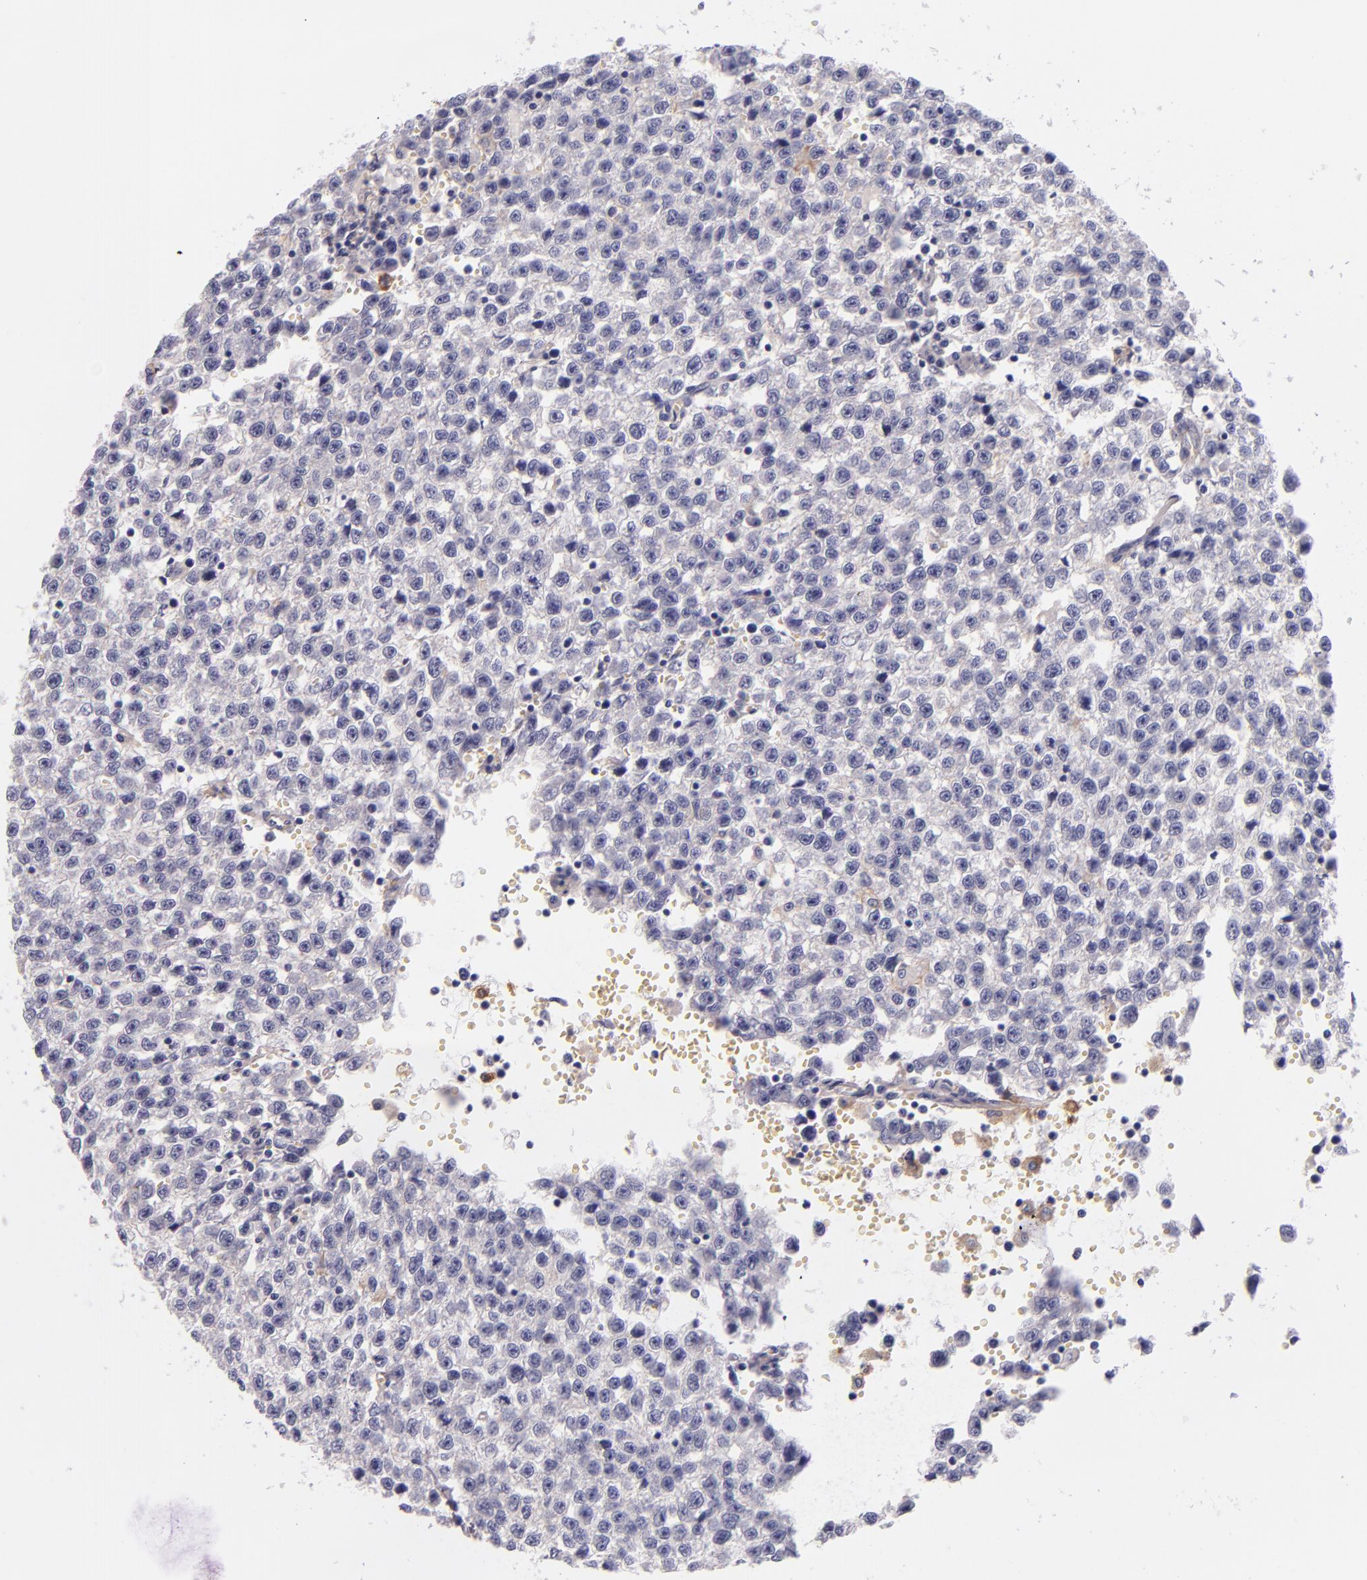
{"staining": {"intensity": "negative", "quantity": "none", "location": "none"}, "tissue": "testis cancer", "cell_type": "Tumor cells", "image_type": "cancer", "snomed": [{"axis": "morphology", "description": "Seminoma, NOS"}, {"axis": "topography", "description": "Testis"}], "caption": "Seminoma (testis) was stained to show a protein in brown. There is no significant positivity in tumor cells.", "gene": "C5AR1", "patient": {"sex": "male", "age": 35}}